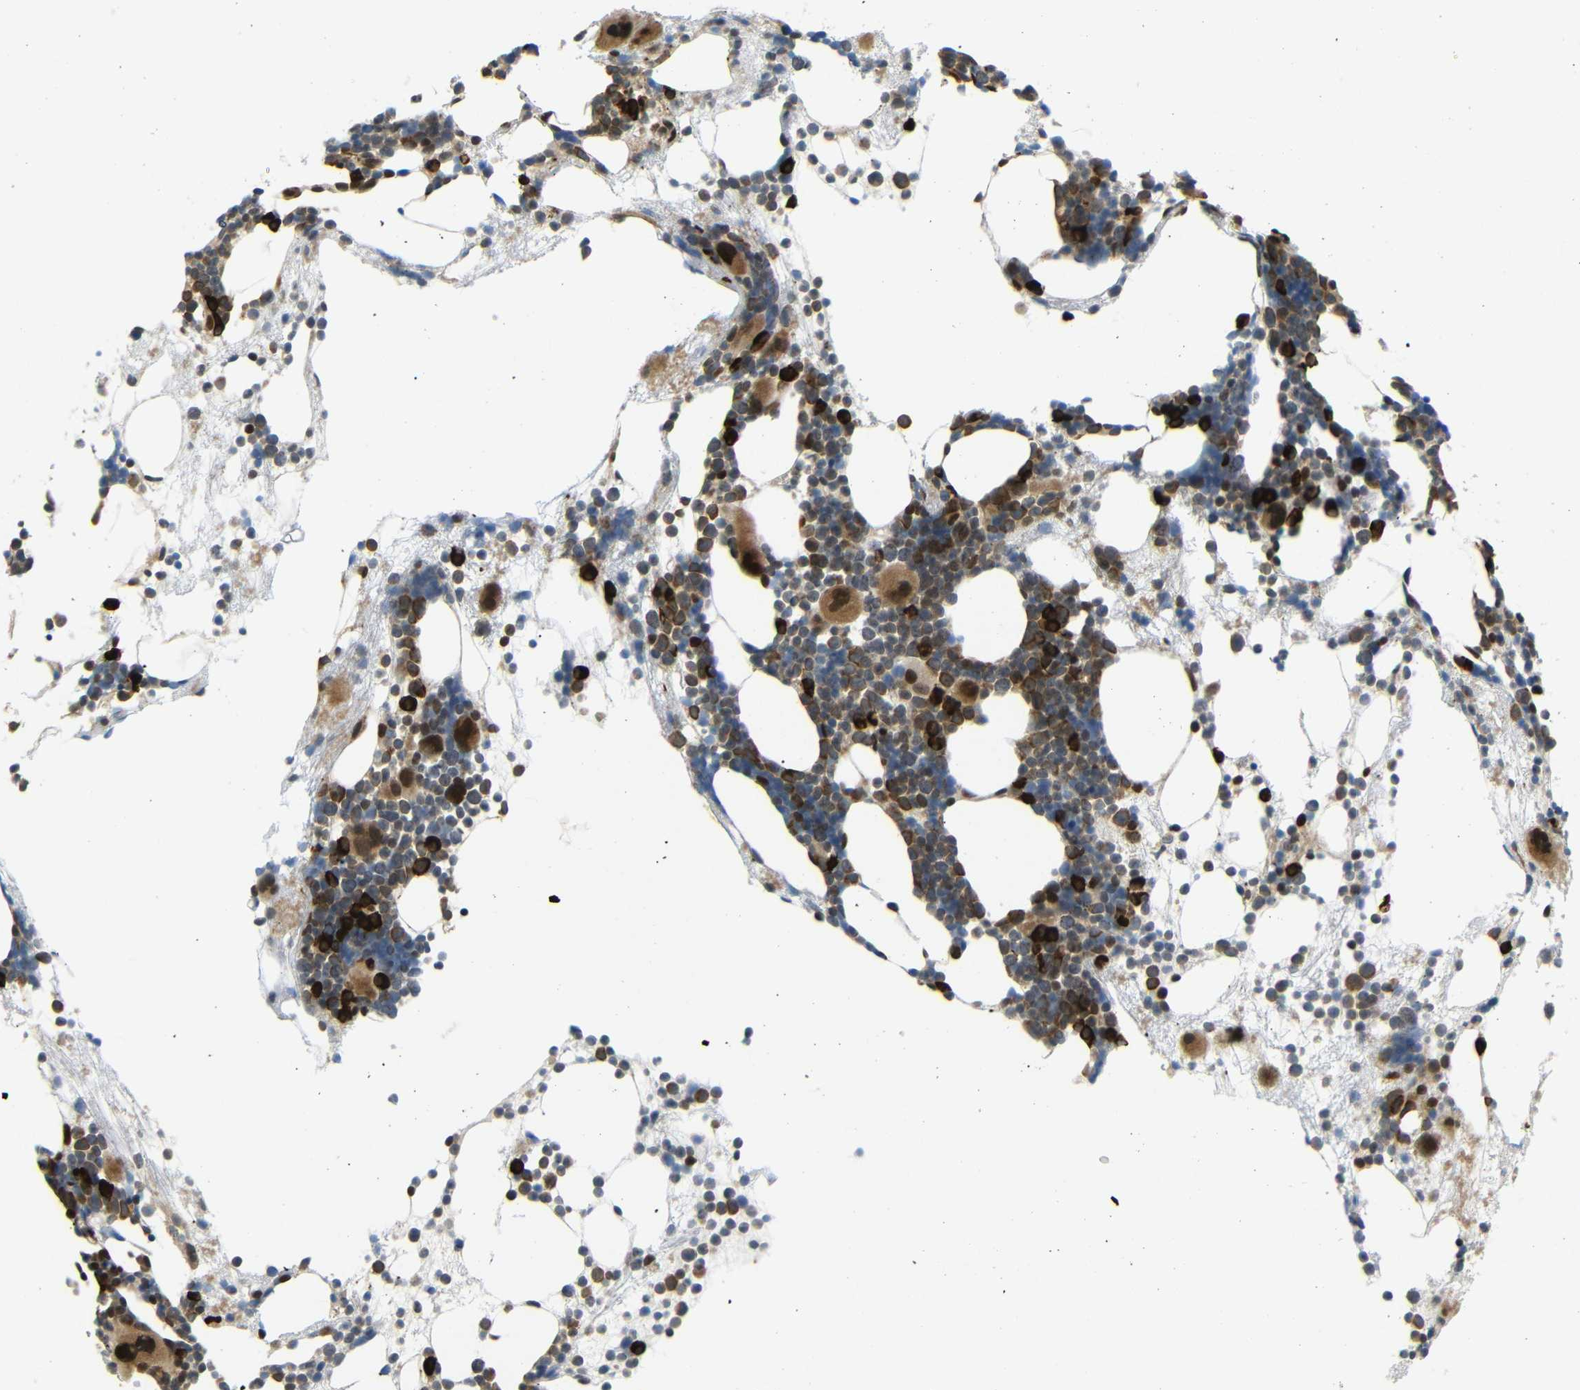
{"staining": {"intensity": "strong", "quantity": "25%-75%", "location": "cytoplasmic/membranous"}, "tissue": "bone marrow", "cell_type": "Hematopoietic cells", "image_type": "normal", "snomed": [{"axis": "morphology", "description": "Normal tissue, NOS"}, {"axis": "morphology", "description": "Inflammation, NOS"}, {"axis": "topography", "description": "Bone marrow"}], "caption": "This is a histology image of IHC staining of normal bone marrow, which shows strong staining in the cytoplasmic/membranous of hematopoietic cells.", "gene": "SPCS2", "patient": {"sex": "female", "age": 76}}